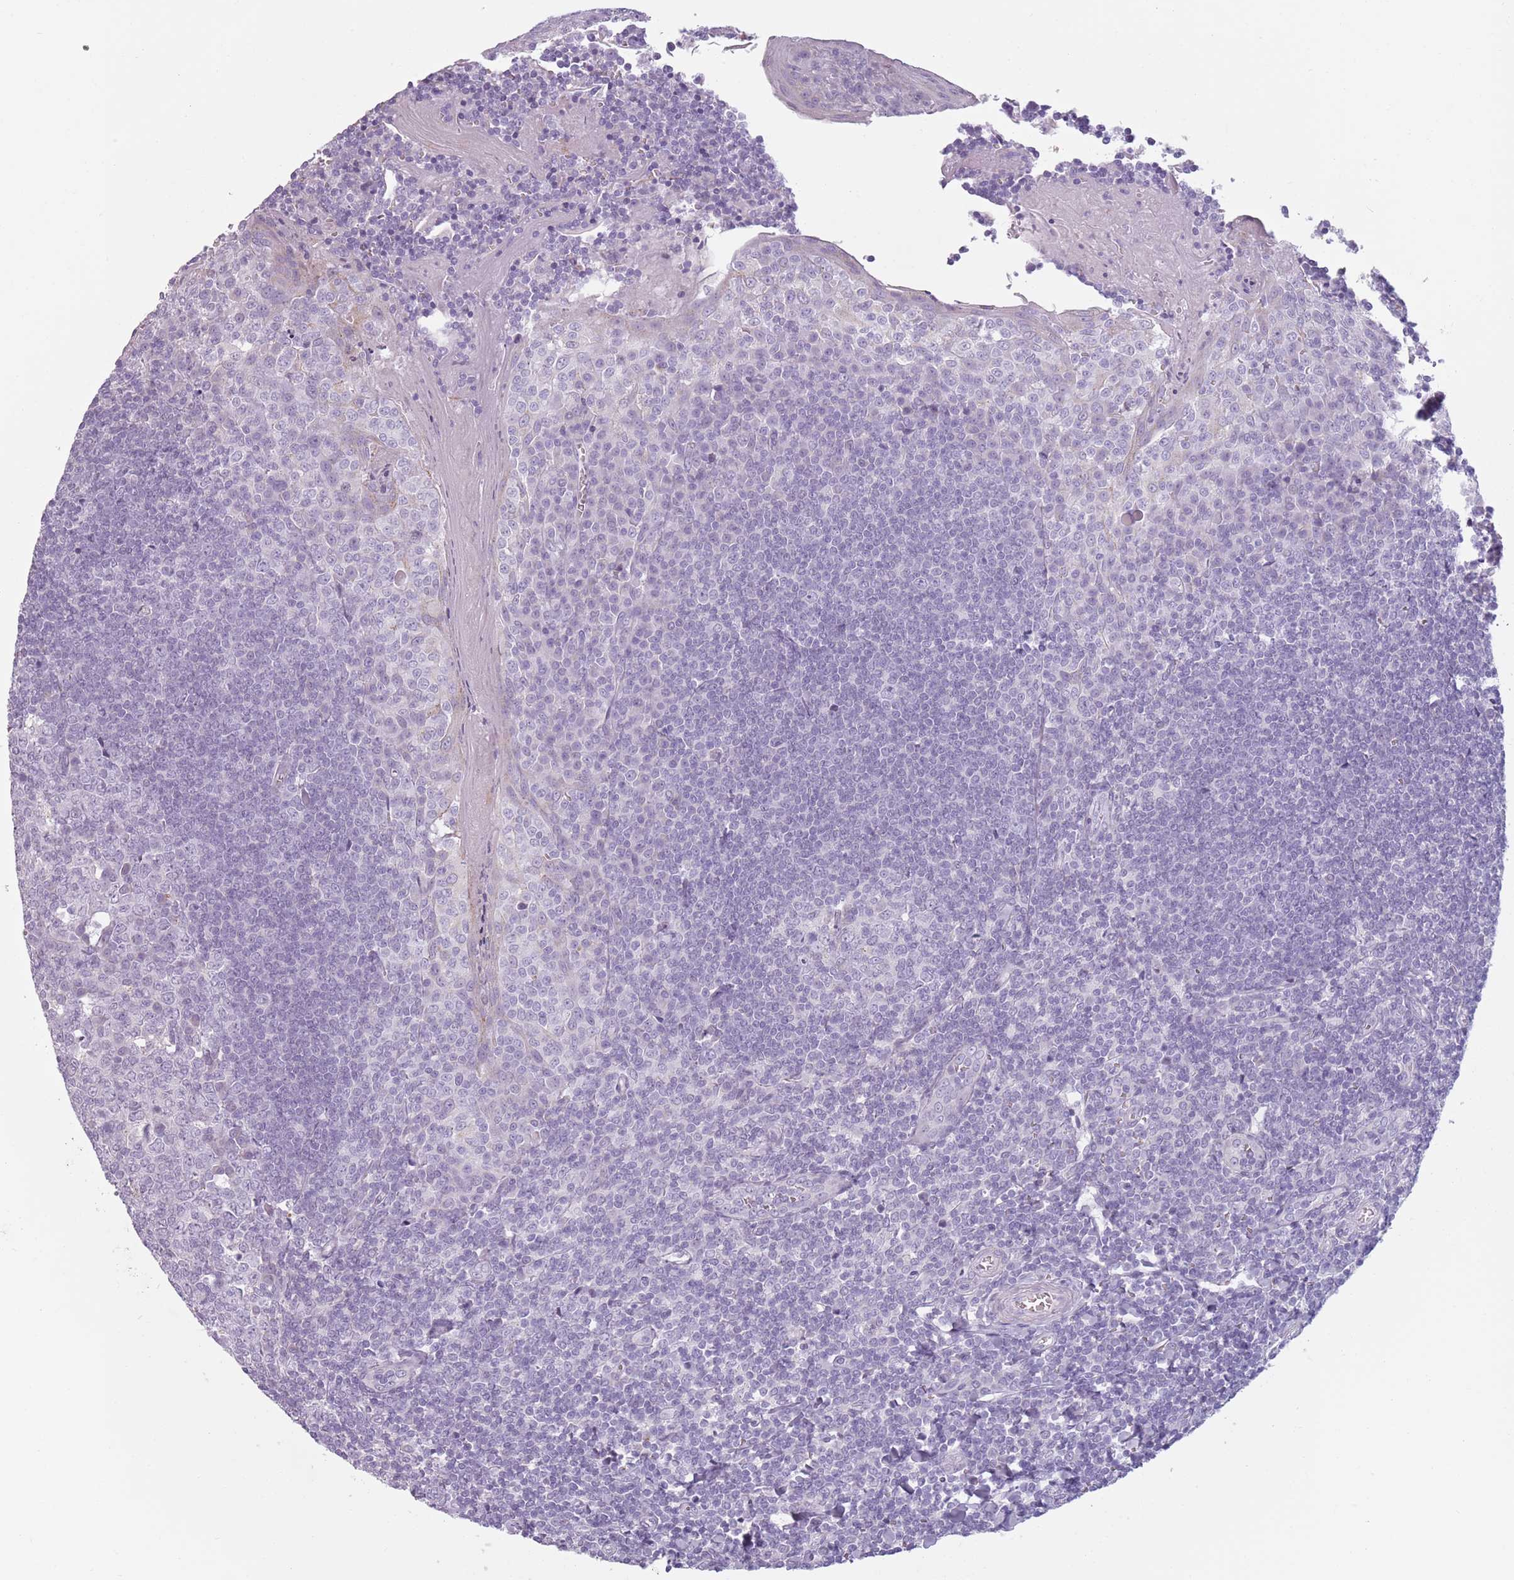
{"staining": {"intensity": "negative", "quantity": "none", "location": "none"}, "tissue": "tonsil", "cell_type": "Germinal center cells", "image_type": "normal", "snomed": [{"axis": "morphology", "description": "Normal tissue, NOS"}, {"axis": "topography", "description": "Tonsil"}], "caption": "Immunohistochemistry image of benign tonsil: human tonsil stained with DAB exhibits no significant protein expression in germinal center cells.", "gene": "MEGF8", "patient": {"sex": "male", "age": 27}}